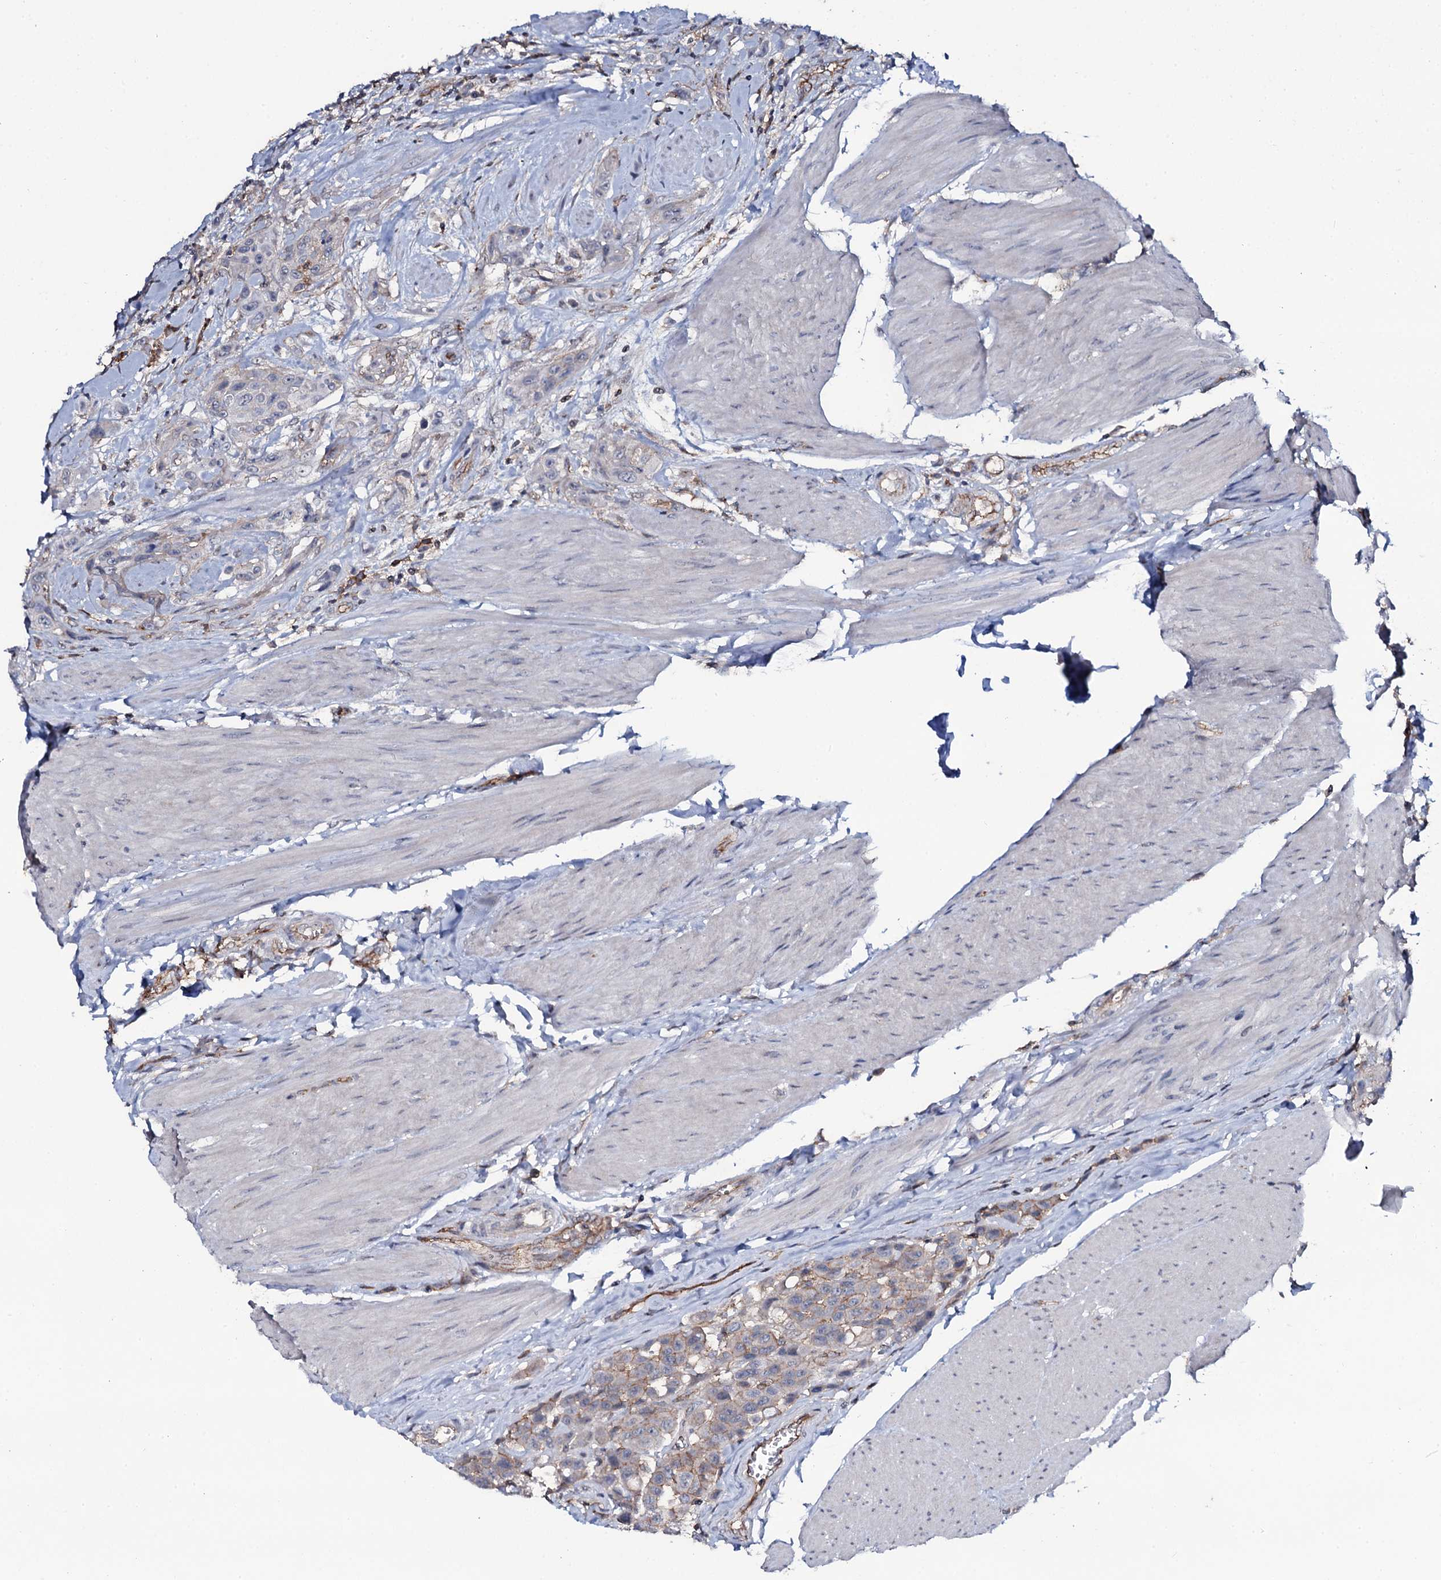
{"staining": {"intensity": "negative", "quantity": "none", "location": "none"}, "tissue": "urothelial cancer", "cell_type": "Tumor cells", "image_type": "cancer", "snomed": [{"axis": "morphology", "description": "Urothelial carcinoma, High grade"}, {"axis": "topography", "description": "Urinary bladder"}], "caption": "Immunohistochemistry (IHC) histopathology image of urothelial cancer stained for a protein (brown), which displays no staining in tumor cells.", "gene": "SNAP23", "patient": {"sex": "male", "age": 50}}